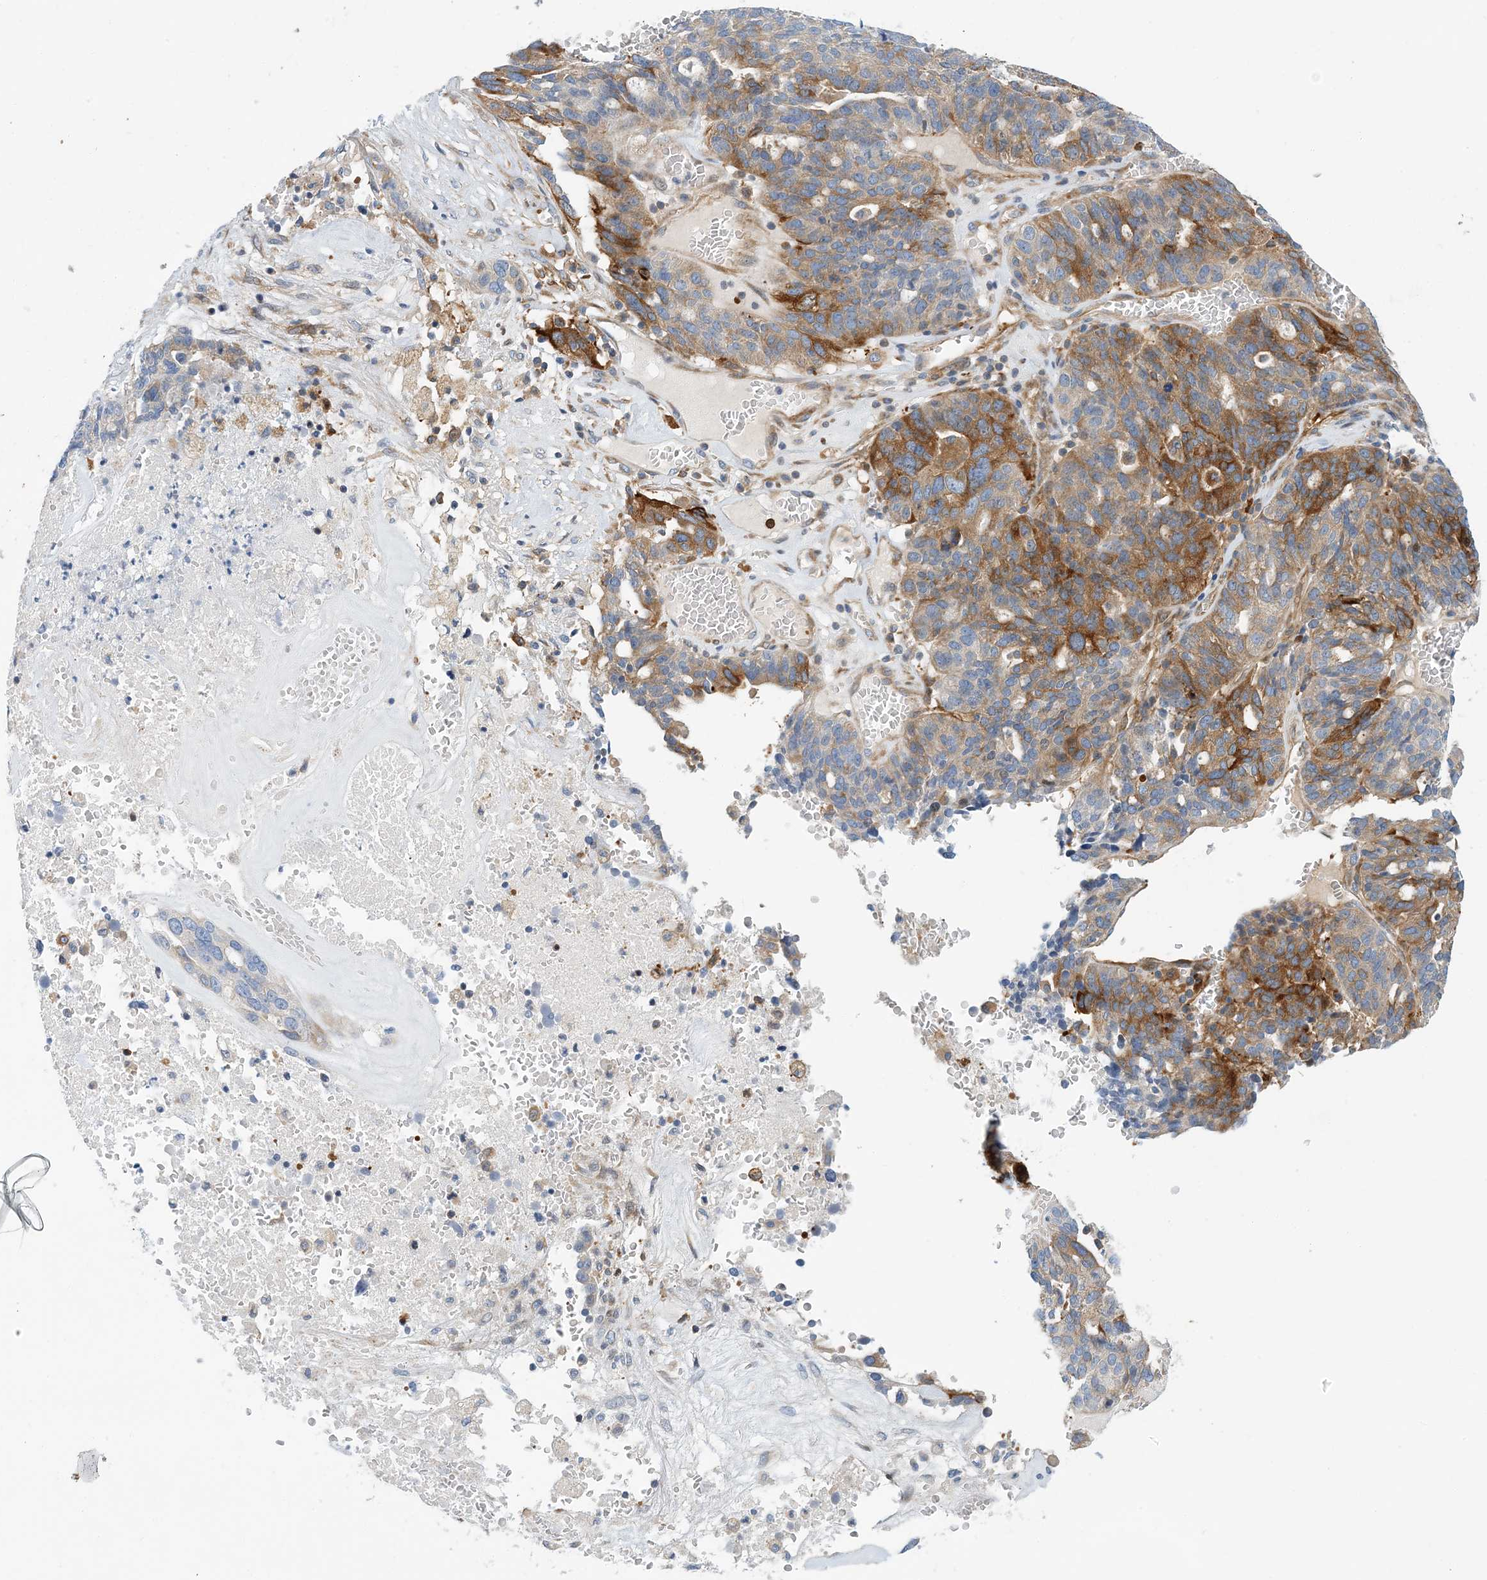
{"staining": {"intensity": "moderate", "quantity": "25%-75%", "location": "cytoplasmic/membranous"}, "tissue": "ovarian cancer", "cell_type": "Tumor cells", "image_type": "cancer", "snomed": [{"axis": "morphology", "description": "Cystadenocarcinoma, serous, NOS"}, {"axis": "topography", "description": "Ovary"}], "caption": "Ovarian serous cystadenocarcinoma stained with a brown dye demonstrates moderate cytoplasmic/membranous positive staining in about 25%-75% of tumor cells.", "gene": "PCDHA2", "patient": {"sex": "female", "age": 59}}